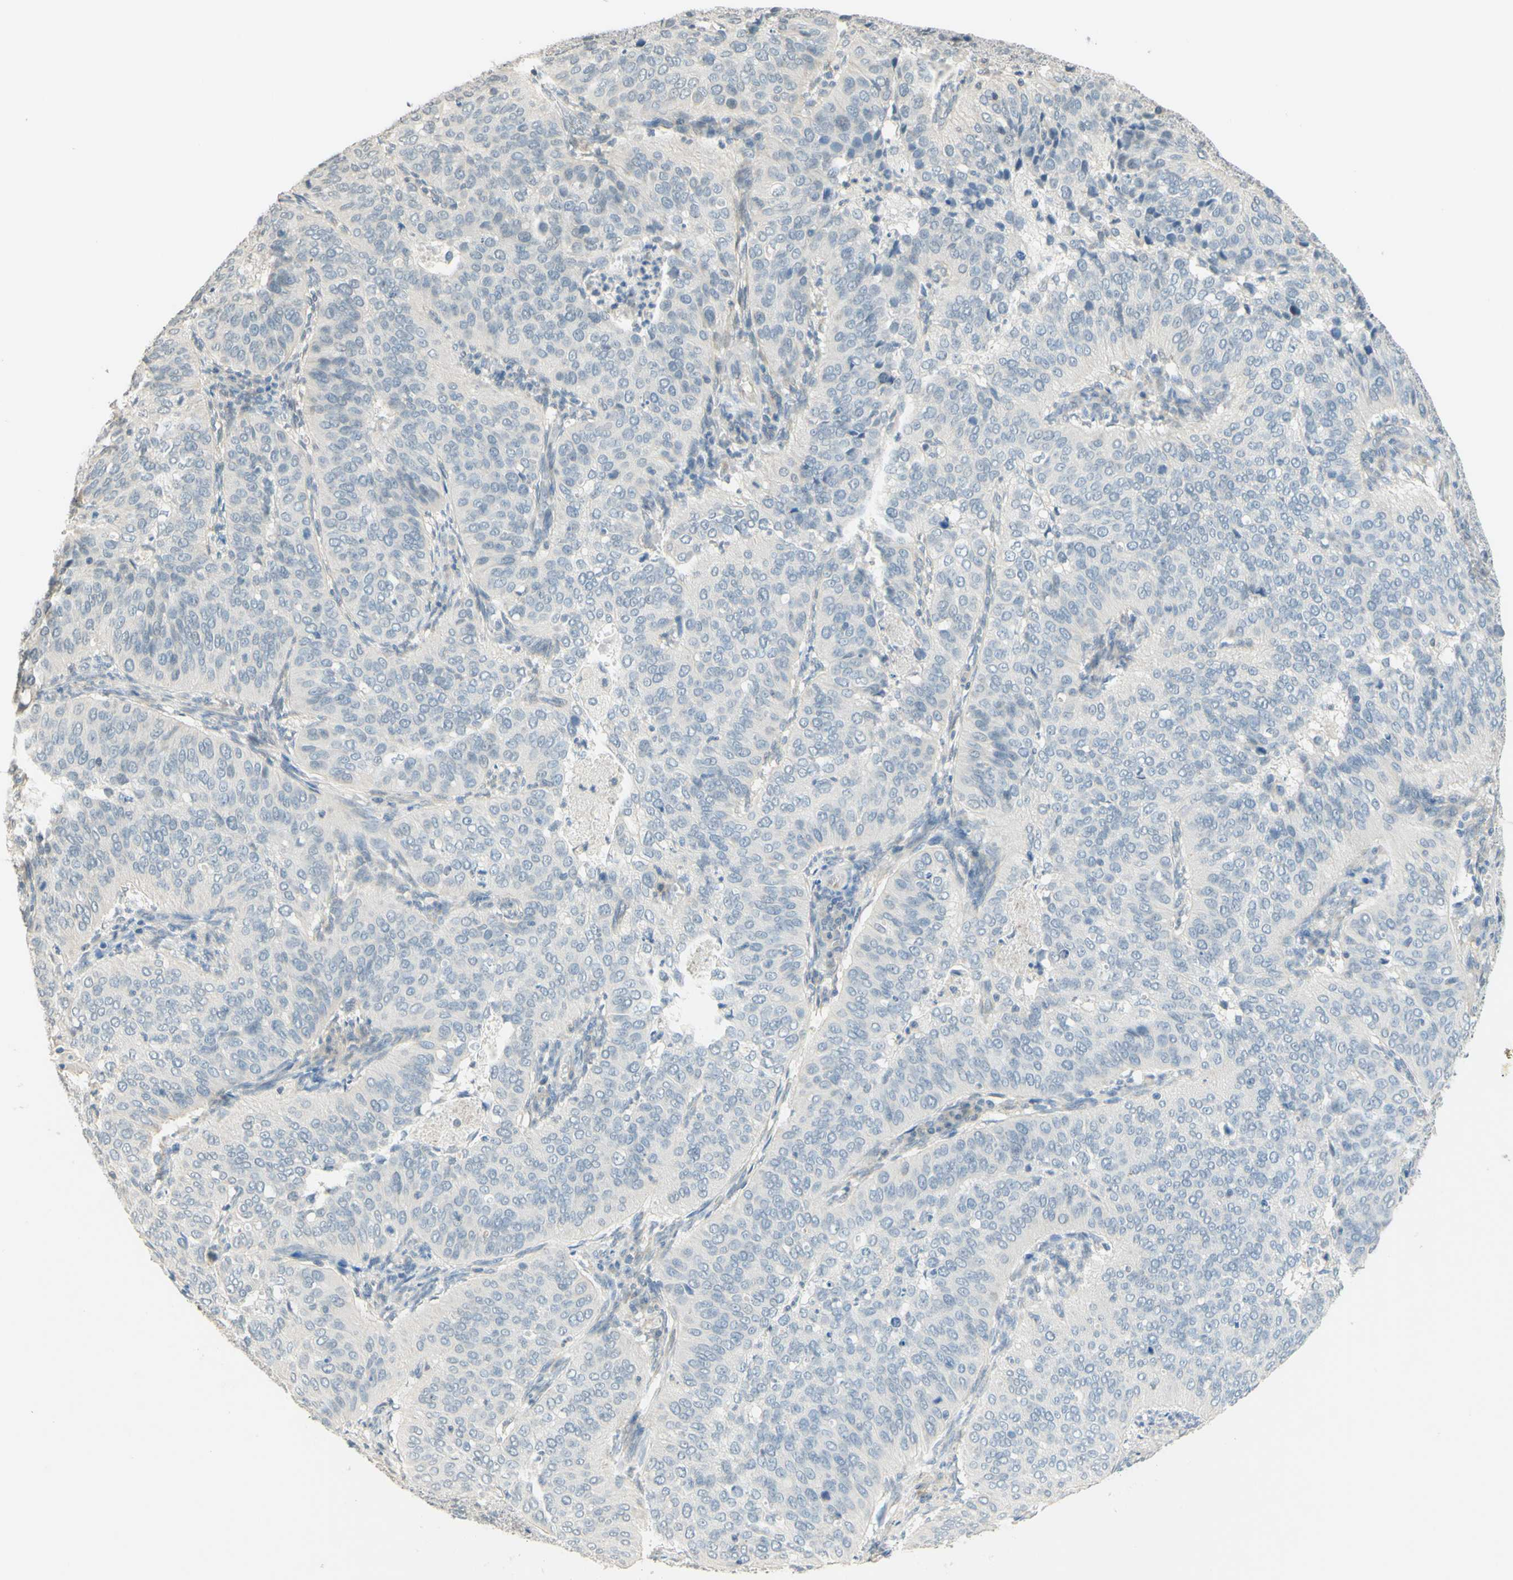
{"staining": {"intensity": "negative", "quantity": "none", "location": "none"}, "tissue": "cervical cancer", "cell_type": "Tumor cells", "image_type": "cancer", "snomed": [{"axis": "morphology", "description": "Normal tissue, NOS"}, {"axis": "morphology", "description": "Squamous cell carcinoma, NOS"}, {"axis": "topography", "description": "Cervix"}], "caption": "Immunohistochemical staining of human cervical squamous cell carcinoma demonstrates no significant staining in tumor cells.", "gene": "MAG", "patient": {"sex": "female", "age": 39}}